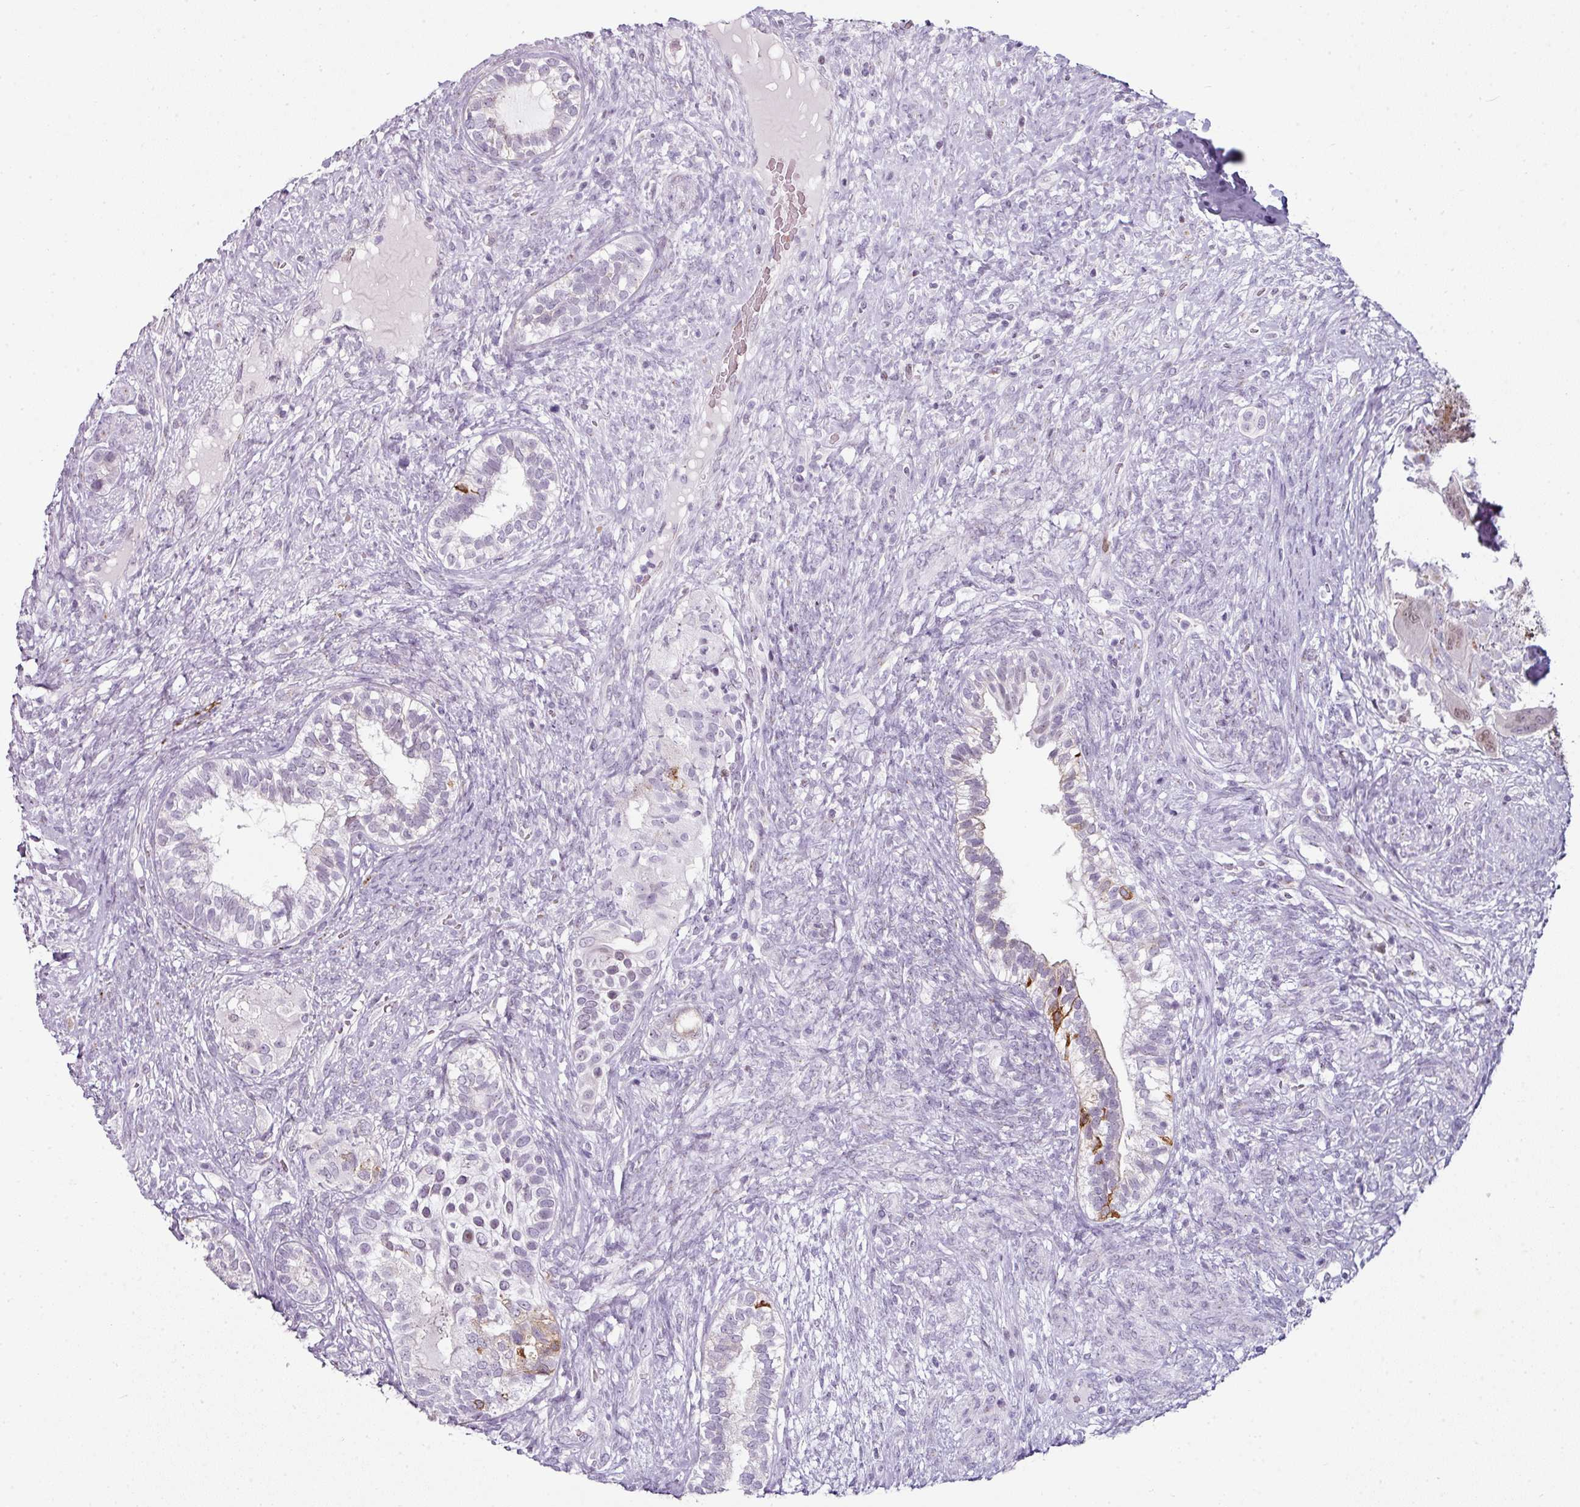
{"staining": {"intensity": "moderate", "quantity": "<25%", "location": "cytoplasmic/membranous"}, "tissue": "testis cancer", "cell_type": "Tumor cells", "image_type": "cancer", "snomed": [{"axis": "morphology", "description": "Seminoma, NOS"}, {"axis": "morphology", "description": "Carcinoma, Embryonal, NOS"}, {"axis": "topography", "description": "Testis"}], "caption": "DAB immunohistochemical staining of testis embryonal carcinoma reveals moderate cytoplasmic/membranous protein staining in about <25% of tumor cells.", "gene": "SYT8", "patient": {"sex": "male", "age": 41}}